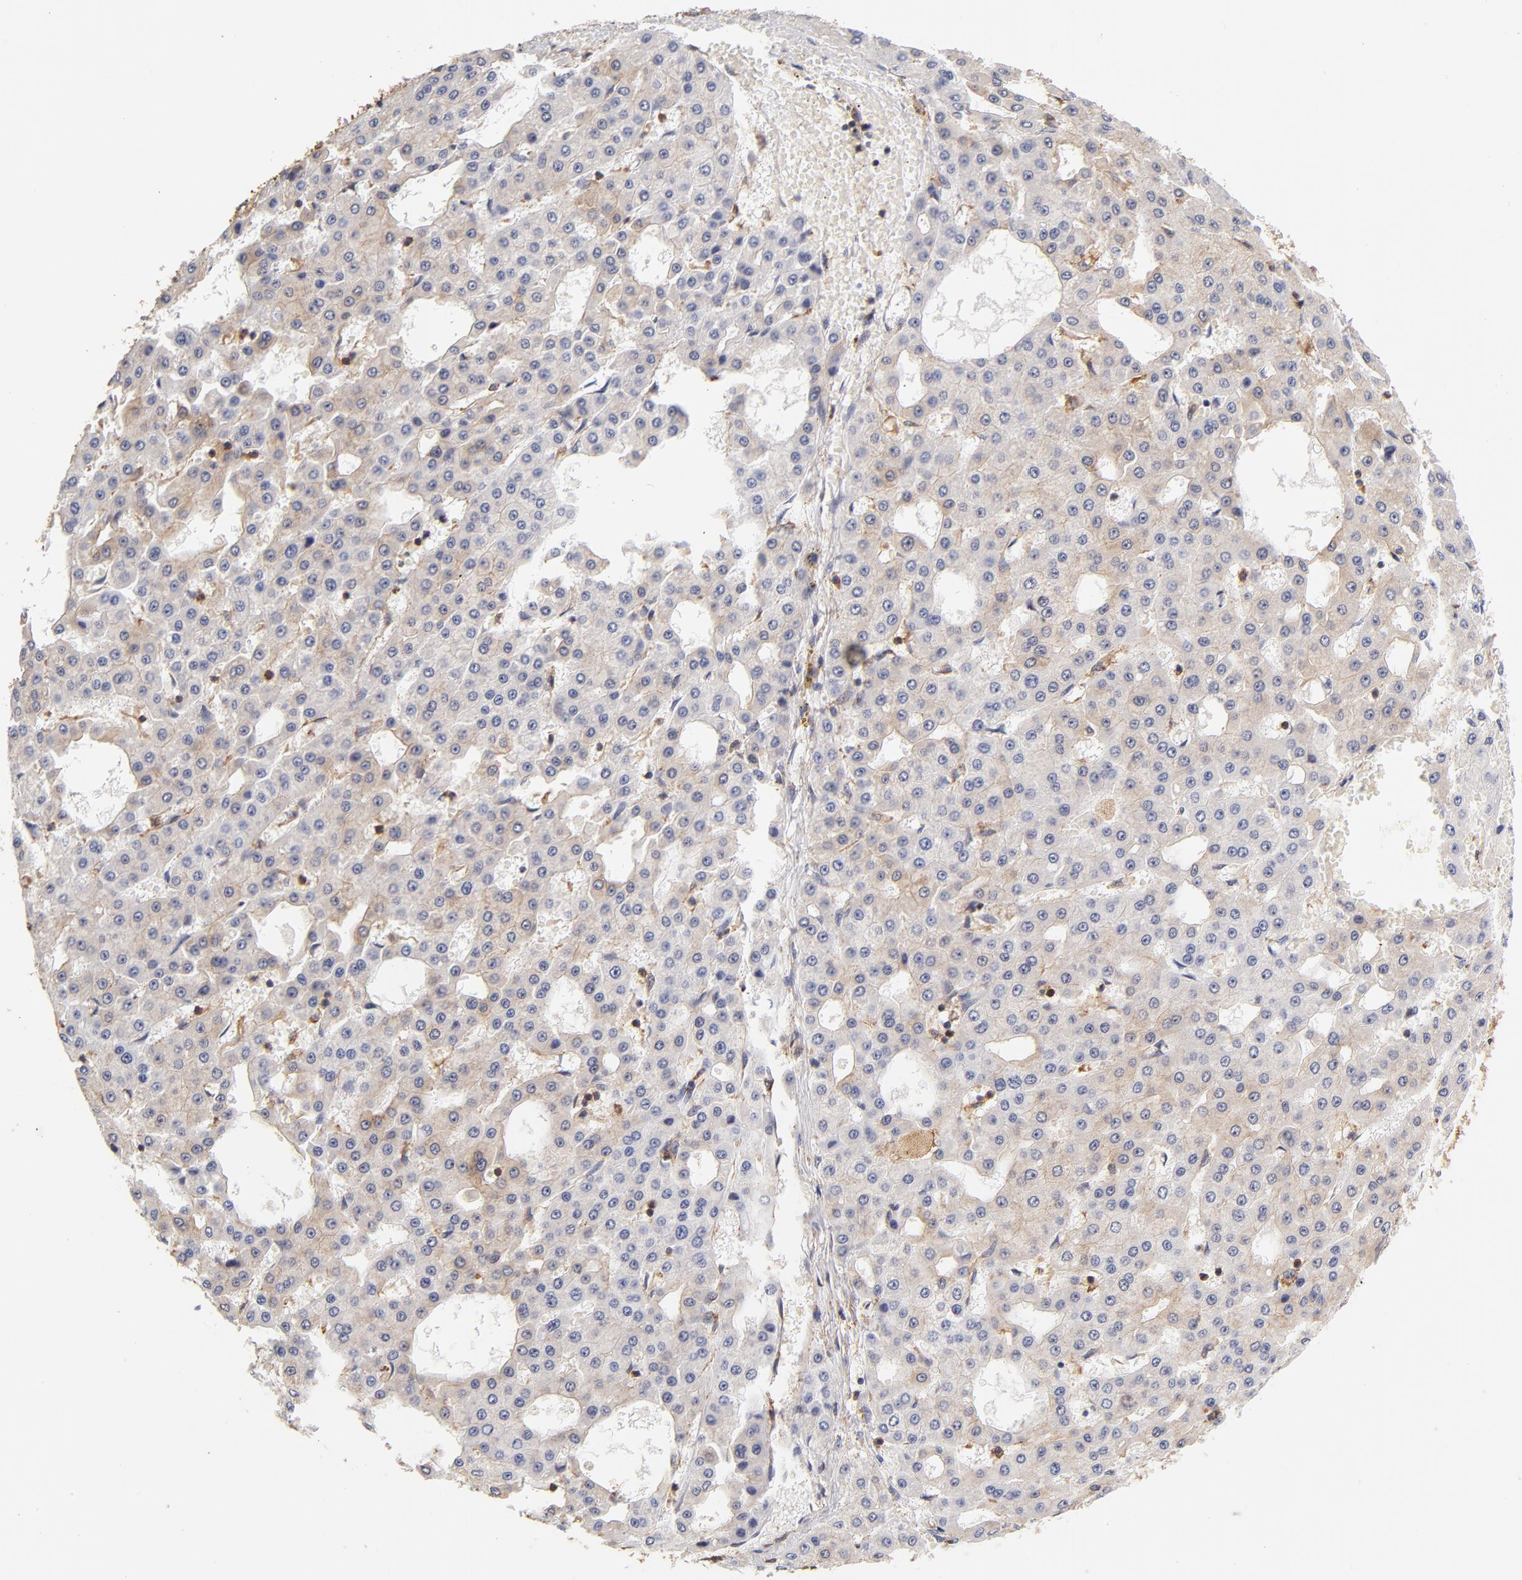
{"staining": {"intensity": "negative", "quantity": "none", "location": "none"}, "tissue": "liver cancer", "cell_type": "Tumor cells", "image_type": "cancer", "snomed": [{"axis": "morphology", "description": "Carcinoma, Hepatocellular, NOS"}, {"axis": "topography", "description": "Liver"}], "caption": "Immunohistochemical staining of liver cancer (hepatocellular carcinoma) shows no significant positivity in tumor cells.", "gene": "FCMR", "patient": {"sex": "male", "age": 47}}